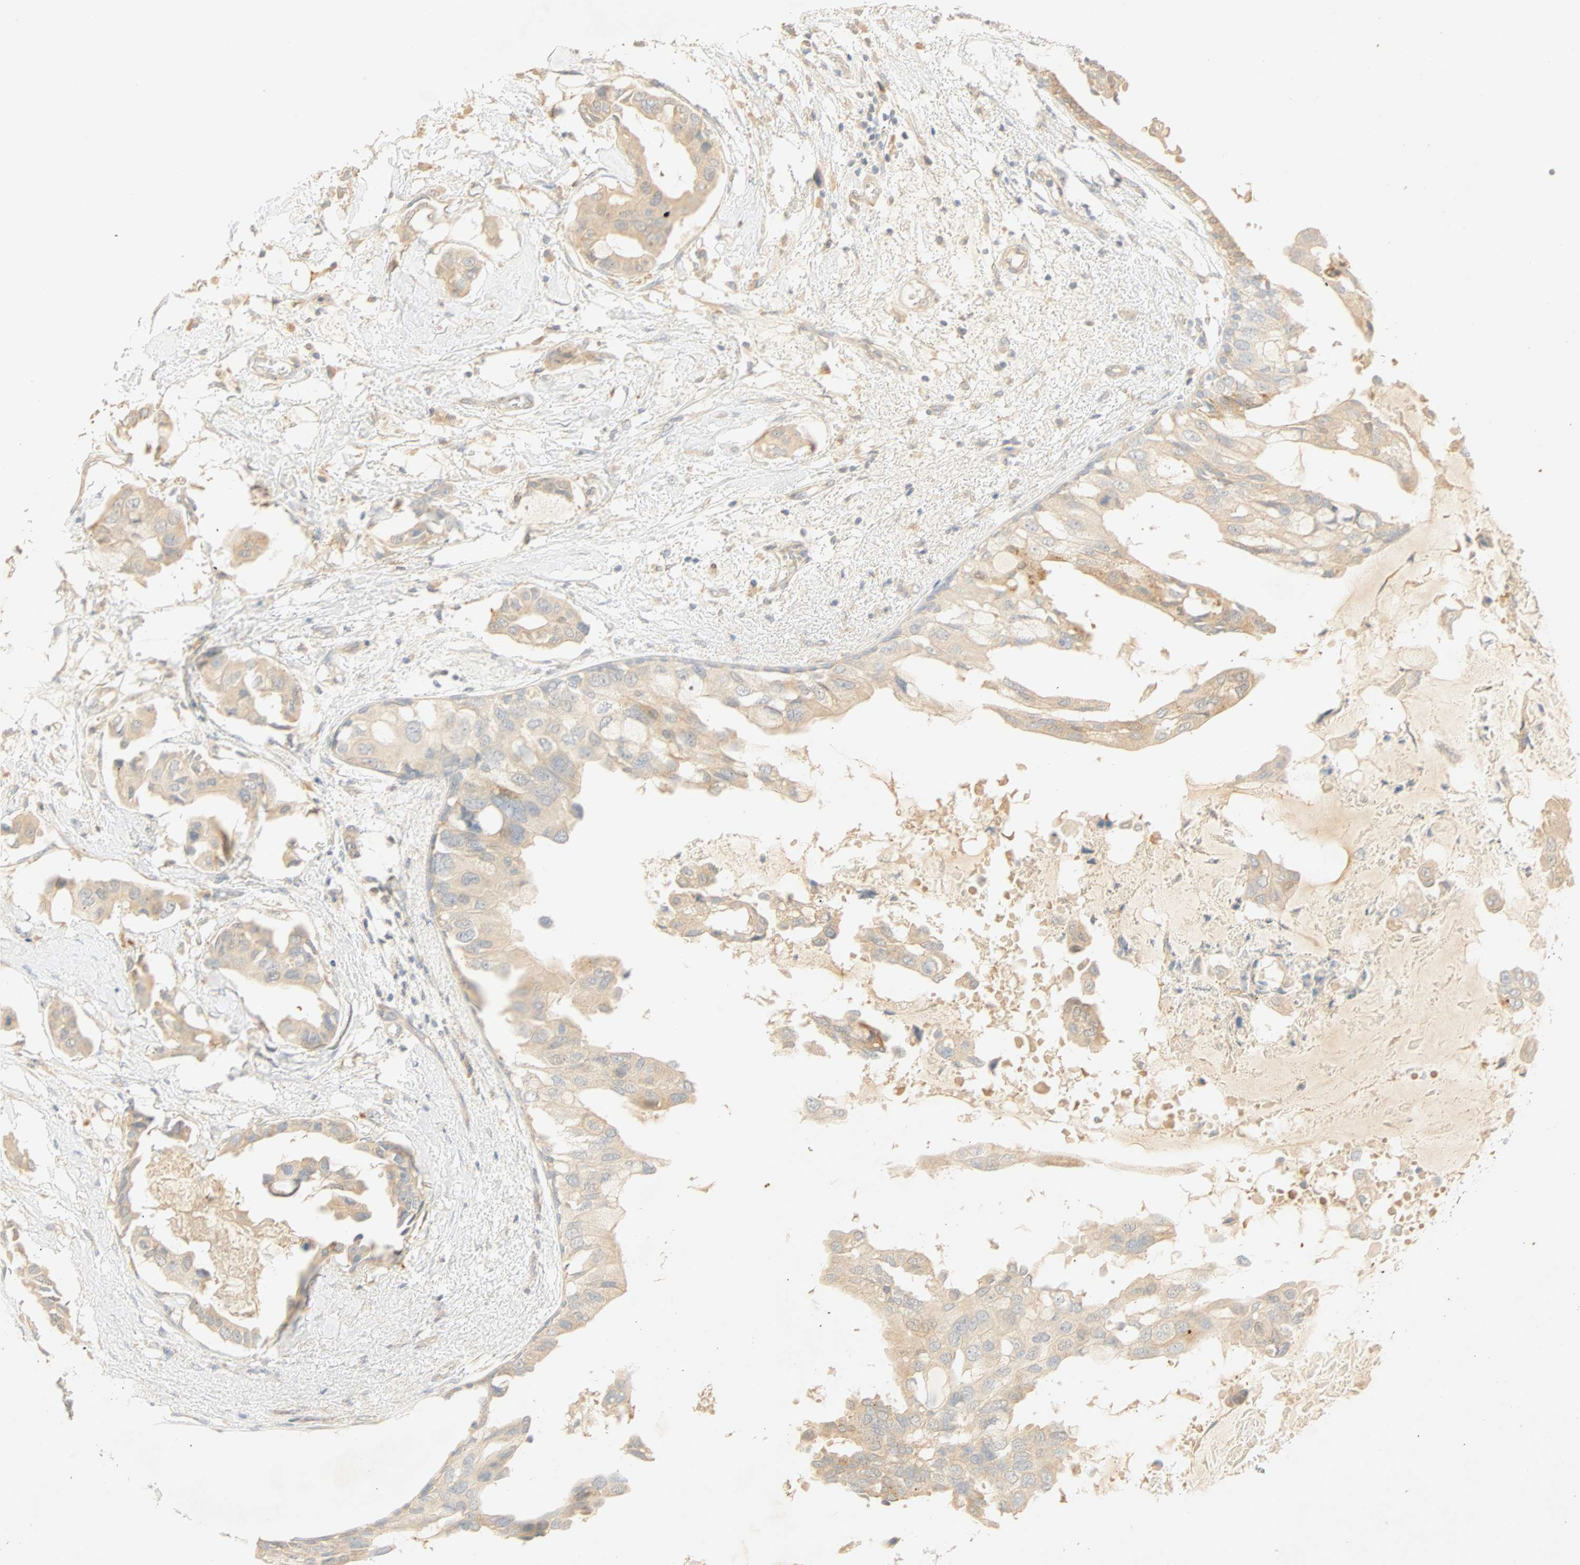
{"staining": {"intensity": "moderate", "quantity": ">75%", "location": "cytoplasmic/membranous"}, "tissue": "breast cancer", "cell_type": "Tumor cells", "image_type": "cancer", "snomed": [{"axis": "morphology", "description": "Duct carcinoma"}, {"axis": "topography", "description": "Breast"}], "caption": "Moderate cytoplasmic/membranous protein positivity is seen in about >75% of tumor cells in intraductal carcinoma (breast). The staining is performed using DAB (3,3'-diaminobenzidine) brown chromogen to label protein expression. The nuclei are counter-stained blue using hematoxylin.", "gene": "SELENBP1", "patient": {"sex": "female", "age": 40}}